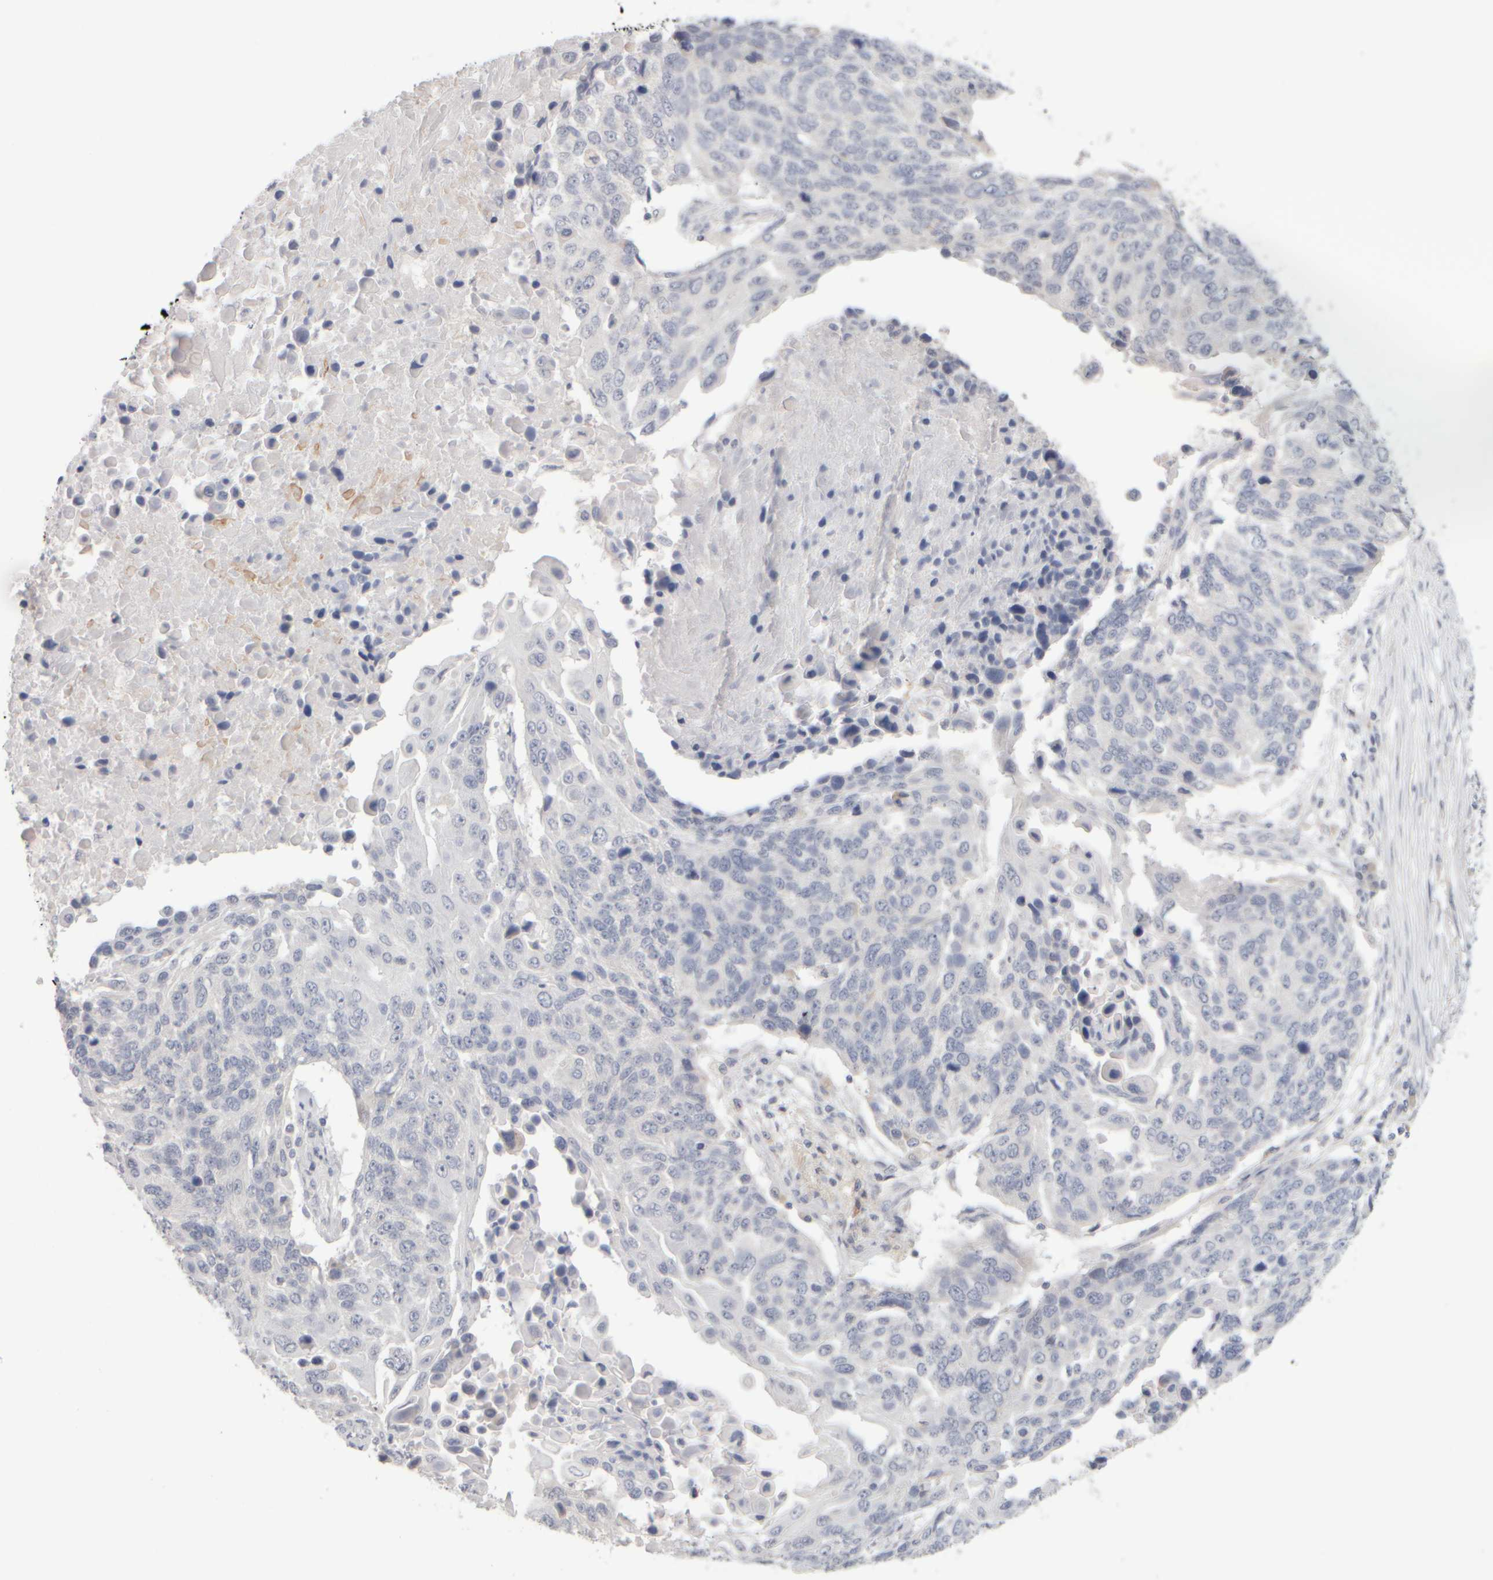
{"staining": {"intensity": "negative", "quantity": "none", "location": "none"}, "tissue": "lung cancer", "cell_type": "Tumor cells", "image_type": "cancer", "snomed": [{"axis": "morphology", "description": "Squamous cell carcinoma, NOS"}, {"axis": "topography", "description": "Lung"}], "caption": "Lung cancer was stained to show a protein in brown. There is no significant expression in tumor cells.", "gene": "ZNF112", "patient": {"sex": "male", "age": 66}}